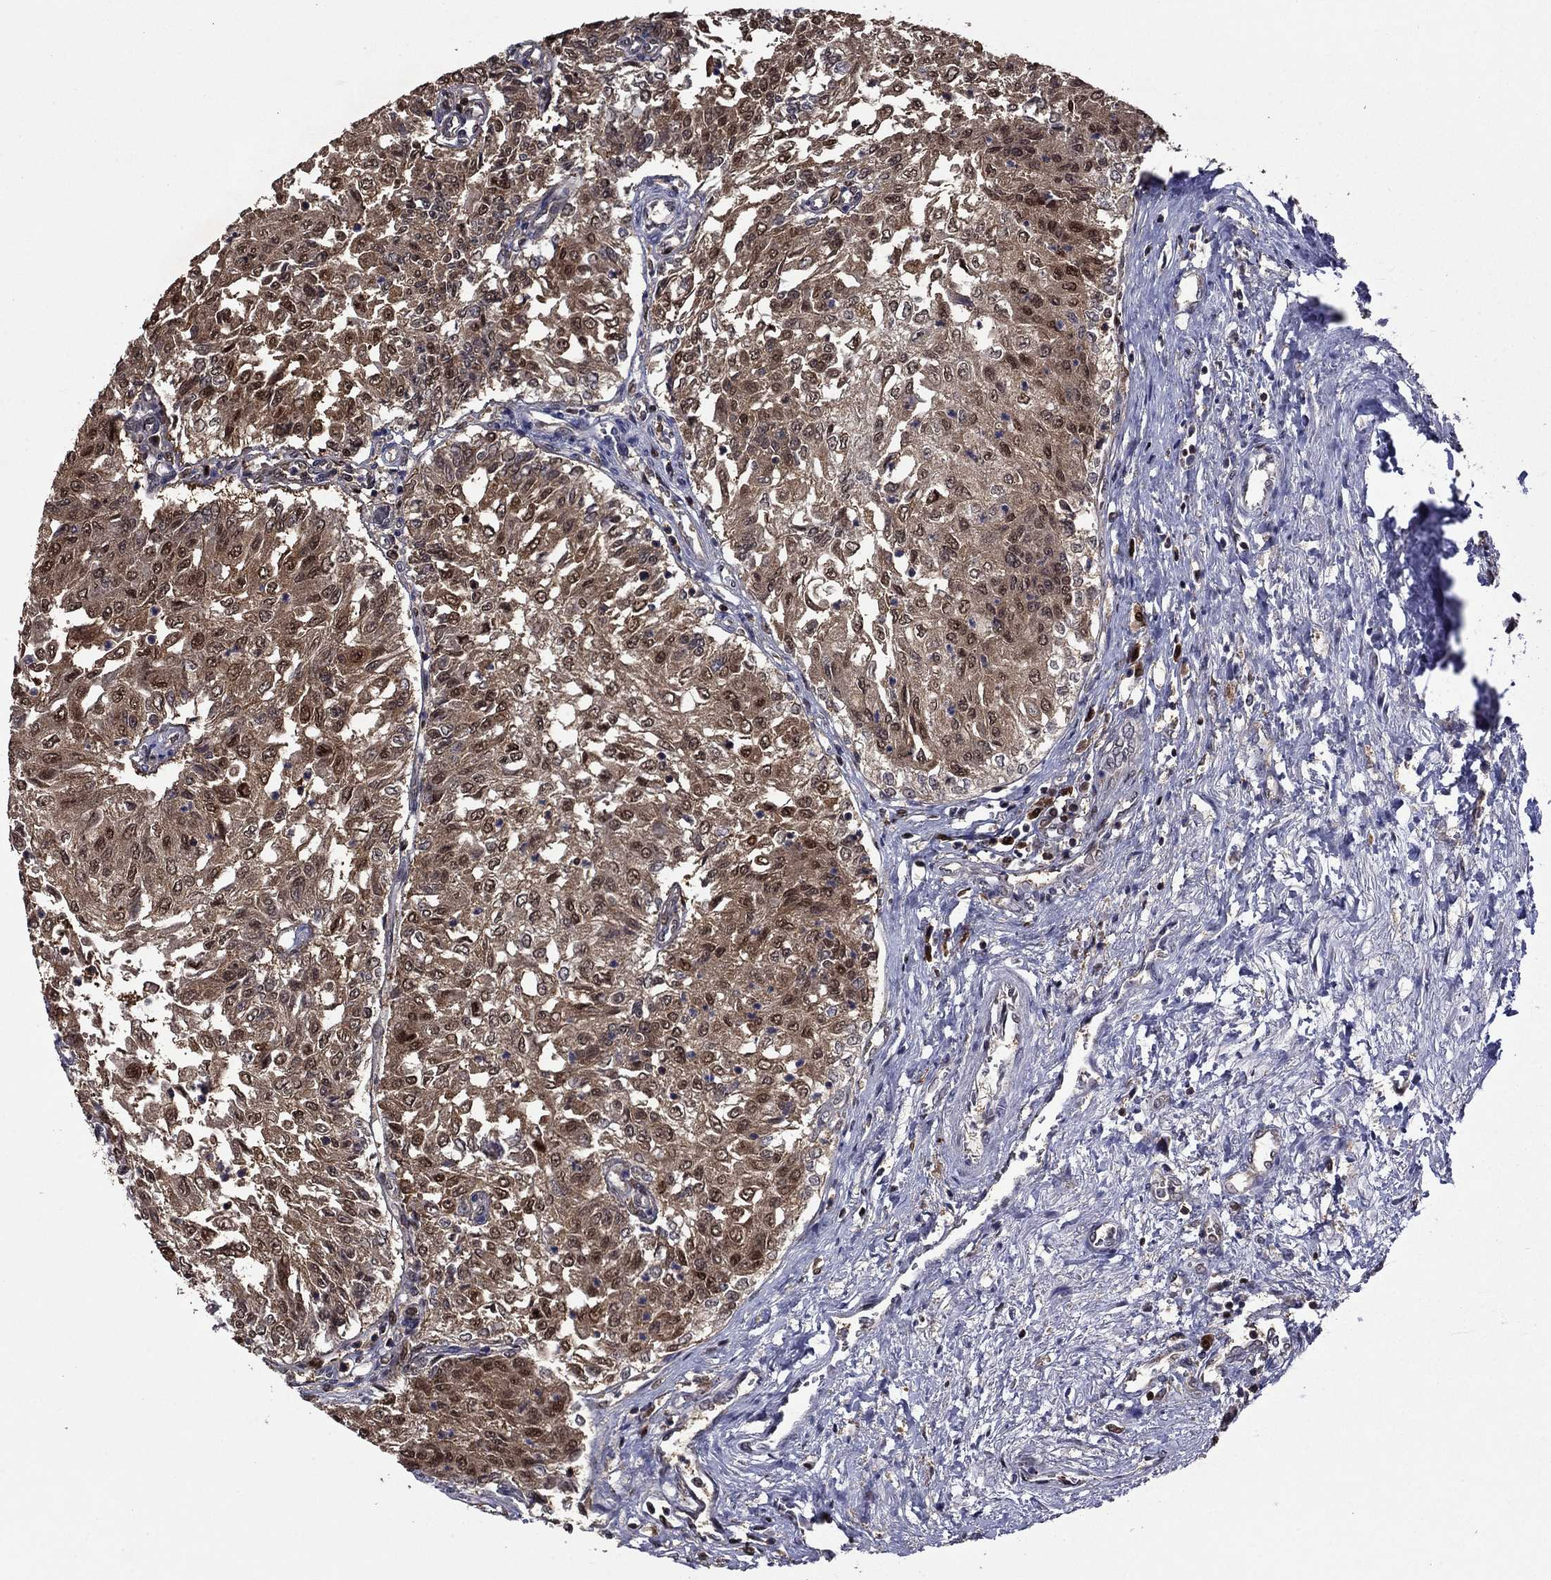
{"staining": {"intensity": "moderate", "quantity": "<25%", "location": "cytoplasmic/membranous,nuclear"}, "tissue": "urothelial cancer", "cell_type": "Tumor cells", "image_type": "cancer", "snomed": [{"axis": "morphology", "description": "Urothelial carcinoma, Low grade"}, {"axis": "topography", "description": "Urinary bladder"}], "caption": "Urothelial cancer was stained to show a protein in brown. There is low levels of moderate cytoplasmic/membranous and nuclear staining in about <25% of tumor cells. The staining is performed using DAB (3,3'-diaminobenzidine) brown chromogen to label protein expression. The nuclei are counter-stained blue using hematoxylin.", "gene": "APPBP2", "patient": {"sex": "male", "age": 78}}